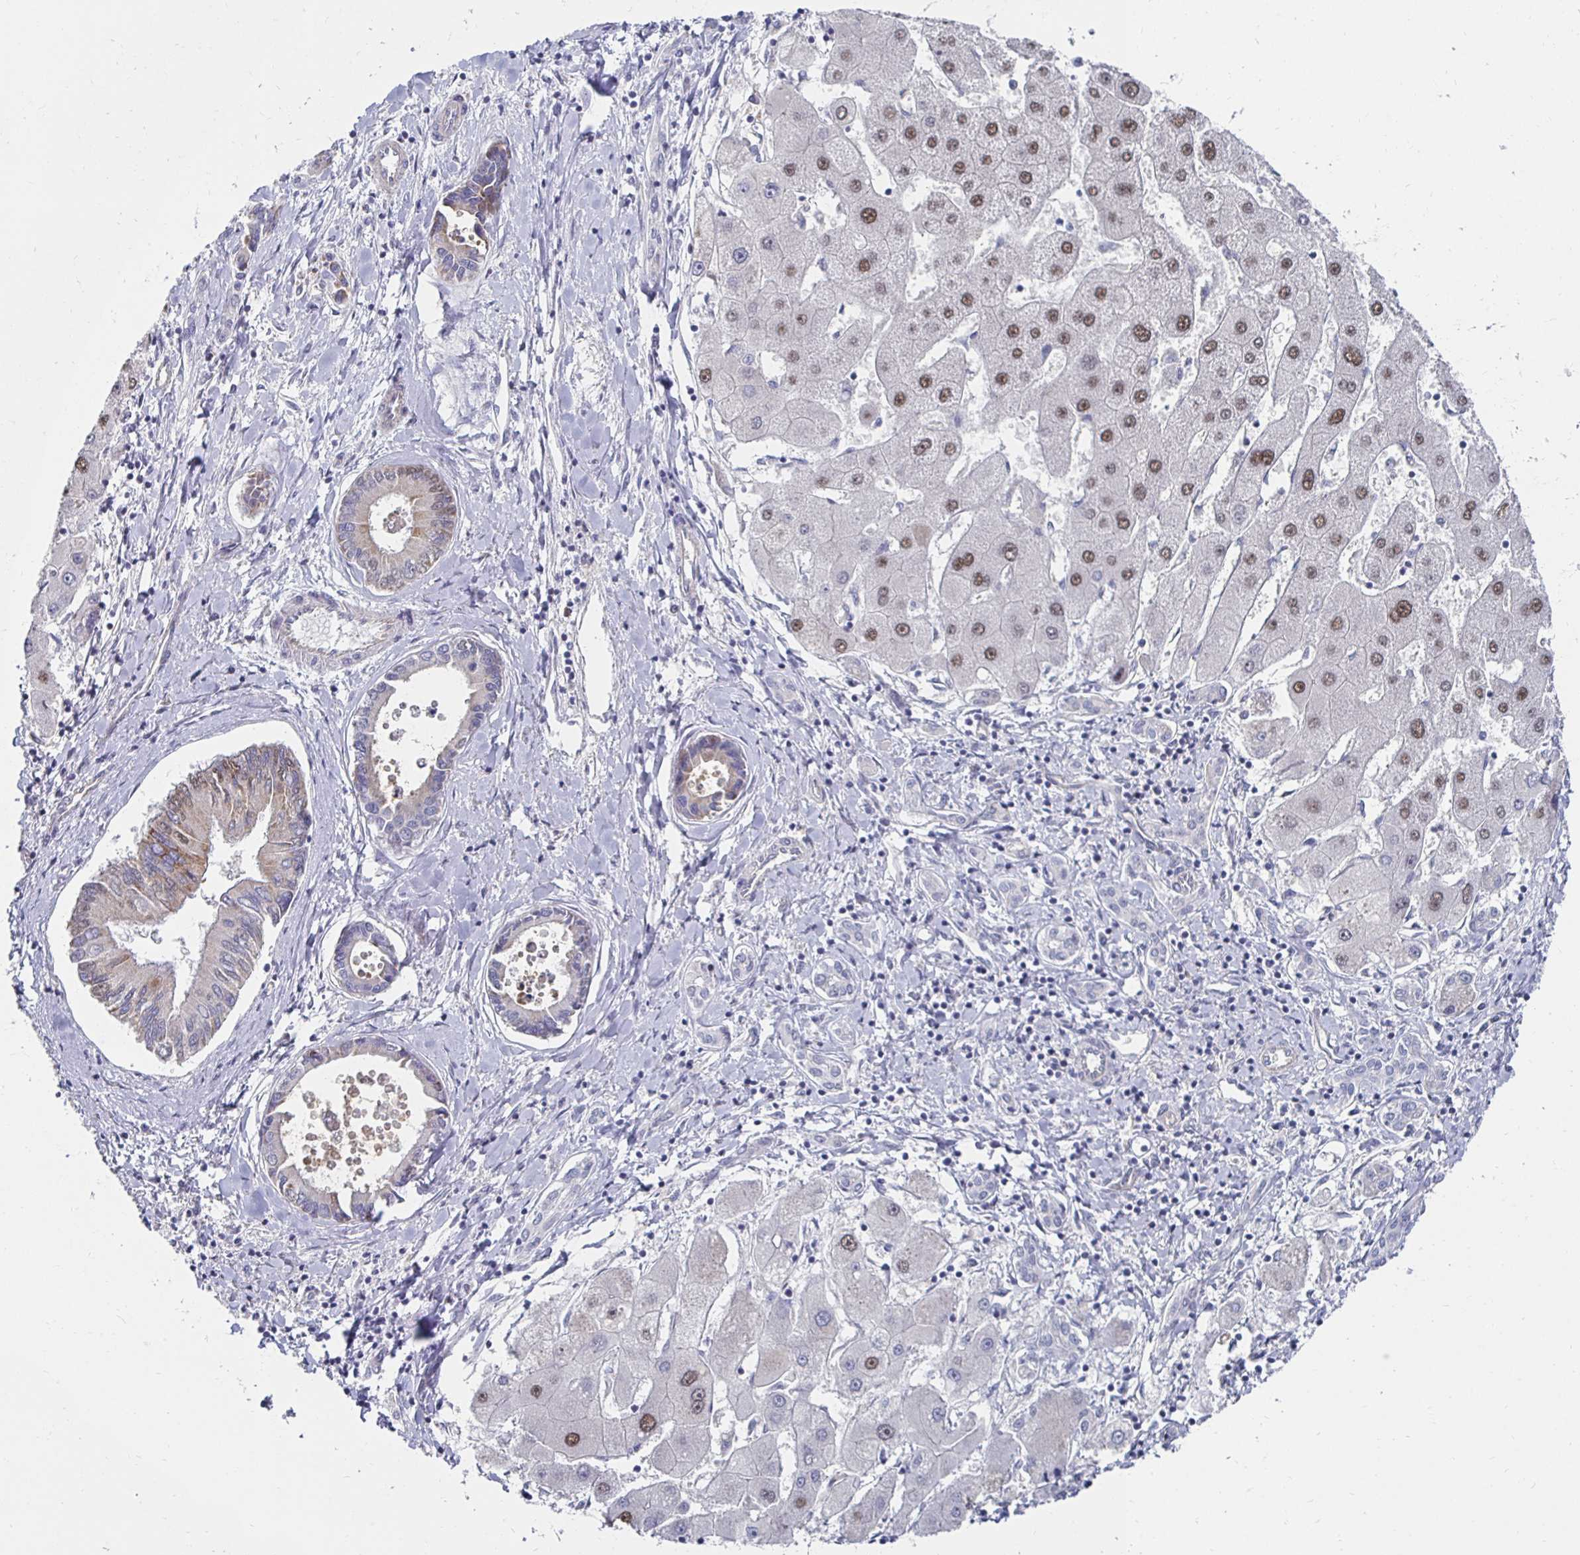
{"staining": {"intensity": "negative", "quantity": "none", "location": "none"}, "tissue": "liver cancer", "cell_type": "Tumor cells", "image_type": "cancer", "snomed": [{"axis": "morphology", "description": "Cholangiocarcinoma"}, {"axis": "topography", "description": "Liver"}], "caption": "Image shows no significant protein staining in tumor cells of liver cancer.", "gene": "NOCT", "patient": {"sex": "male", "age": 66}}